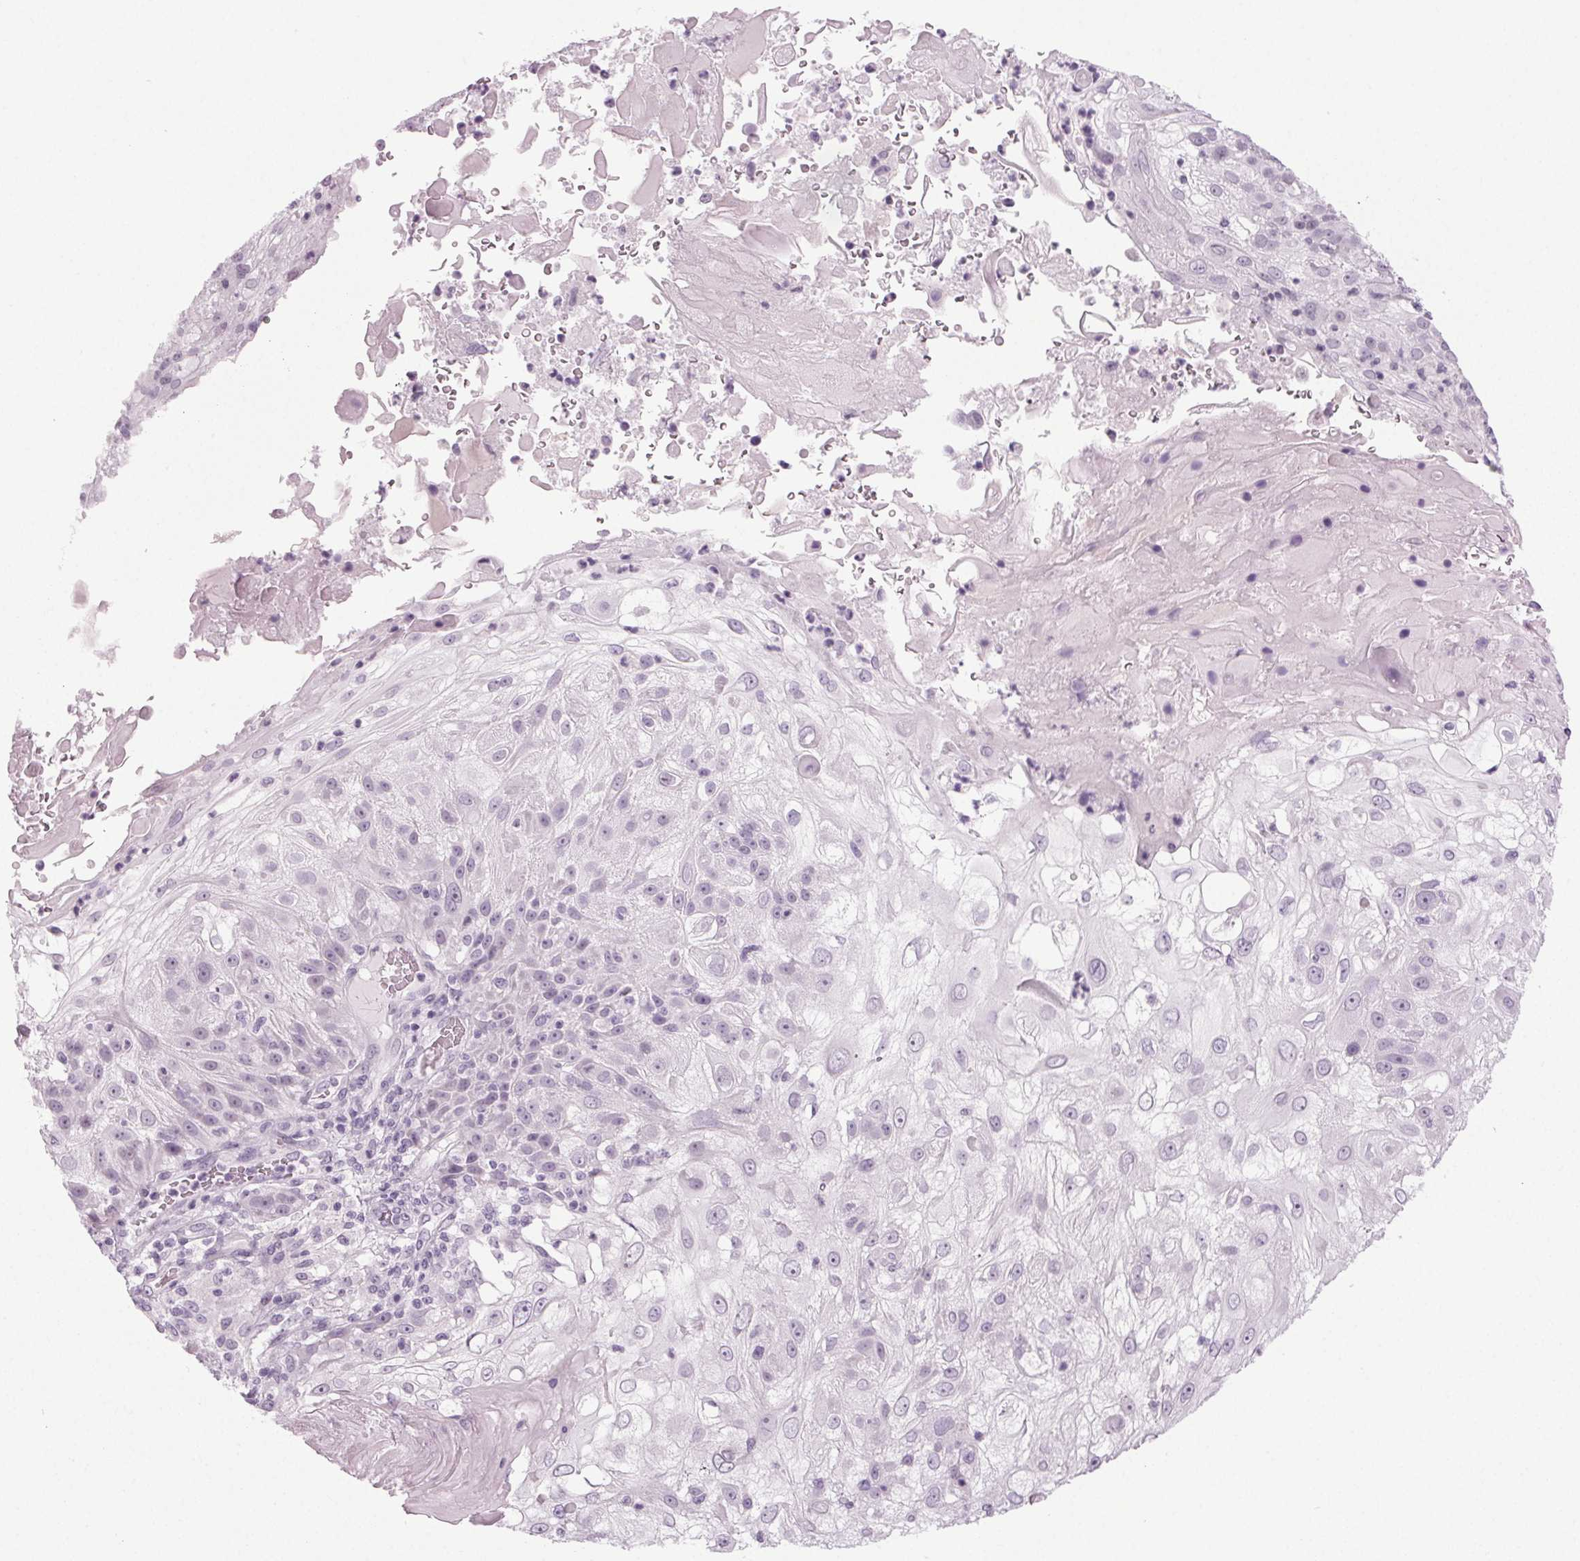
{"staining": {"intensity": "negative", "quantity": "none", "location": "none"}, "tissue": "skin cancer", "cell_type": "Tumor cells", "image_type": "cancer", "snomed": [{"axis": "morphology", "description": "Normal tissue, NOS"}, {"axis": "morphology", "description": "Squamous cell carcinoma, NOS"}, {"axis": "topography", "description": "Skin"}], "caption": "An immunohistochemistry photomicrograph of skin squamous cell carcinoma is shown. There is no staining in tumor cells of skin squamous cell carcinoma.", "gene": "IGF2BP1", "patient": {"sex": "female", "age": 83}}